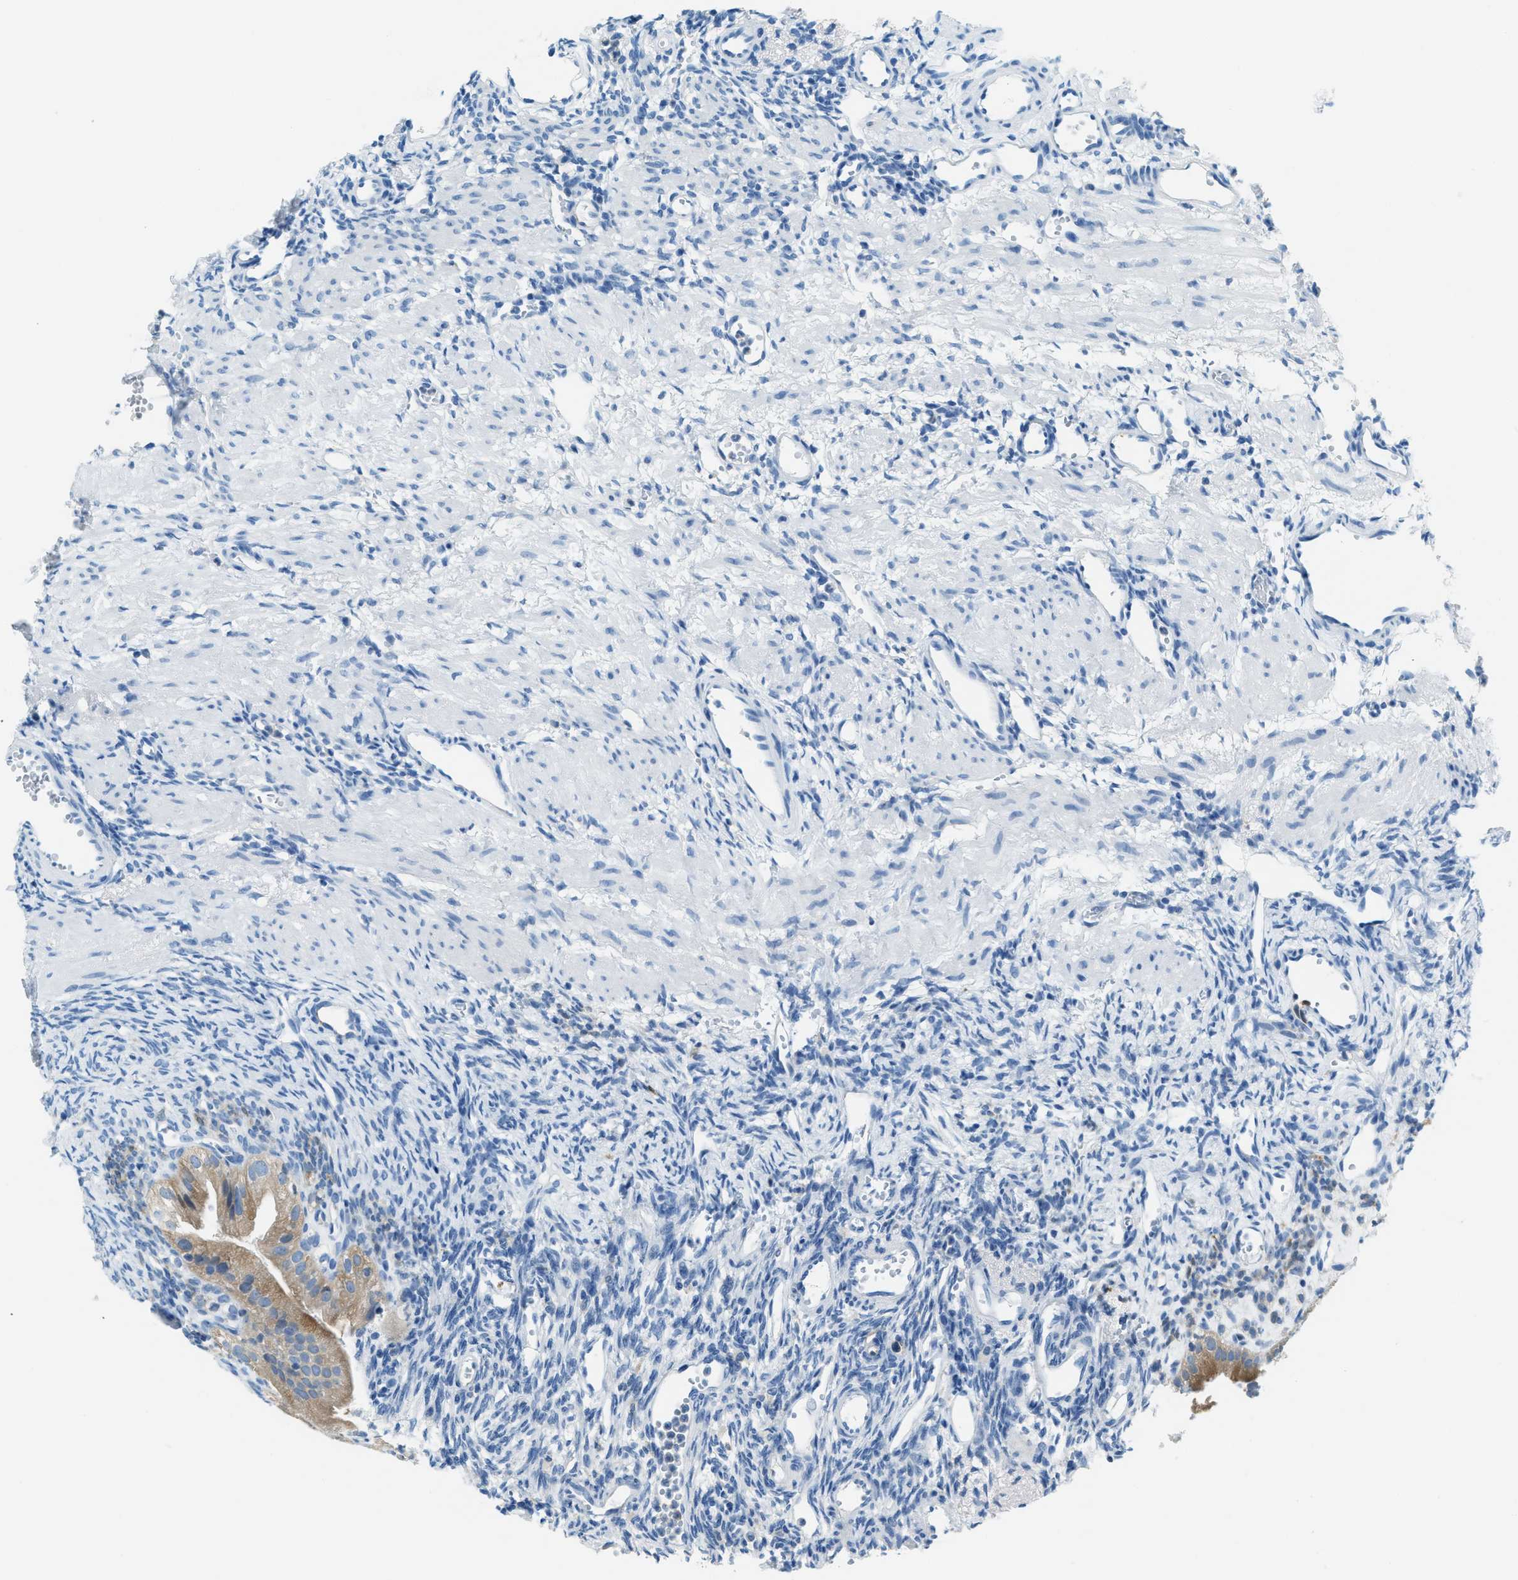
{"staining": {"intensity": "negative", "quantity": "none", "location": "none"}, "tissue": "ovary", "cell_type": "Follicle cells", "image_type": "normal", "snomed": [{"axis": "morphology", "description": "Normal tissue, NOS"}, {"axis": "topography", "description": "Ovary"}], "caption": "Immunohistochemical staining of normal human ovary reveals no significant positivity in follicle cells.", "gene": "MATCAP2", "patient": {"sex": "female", "age": 33}}